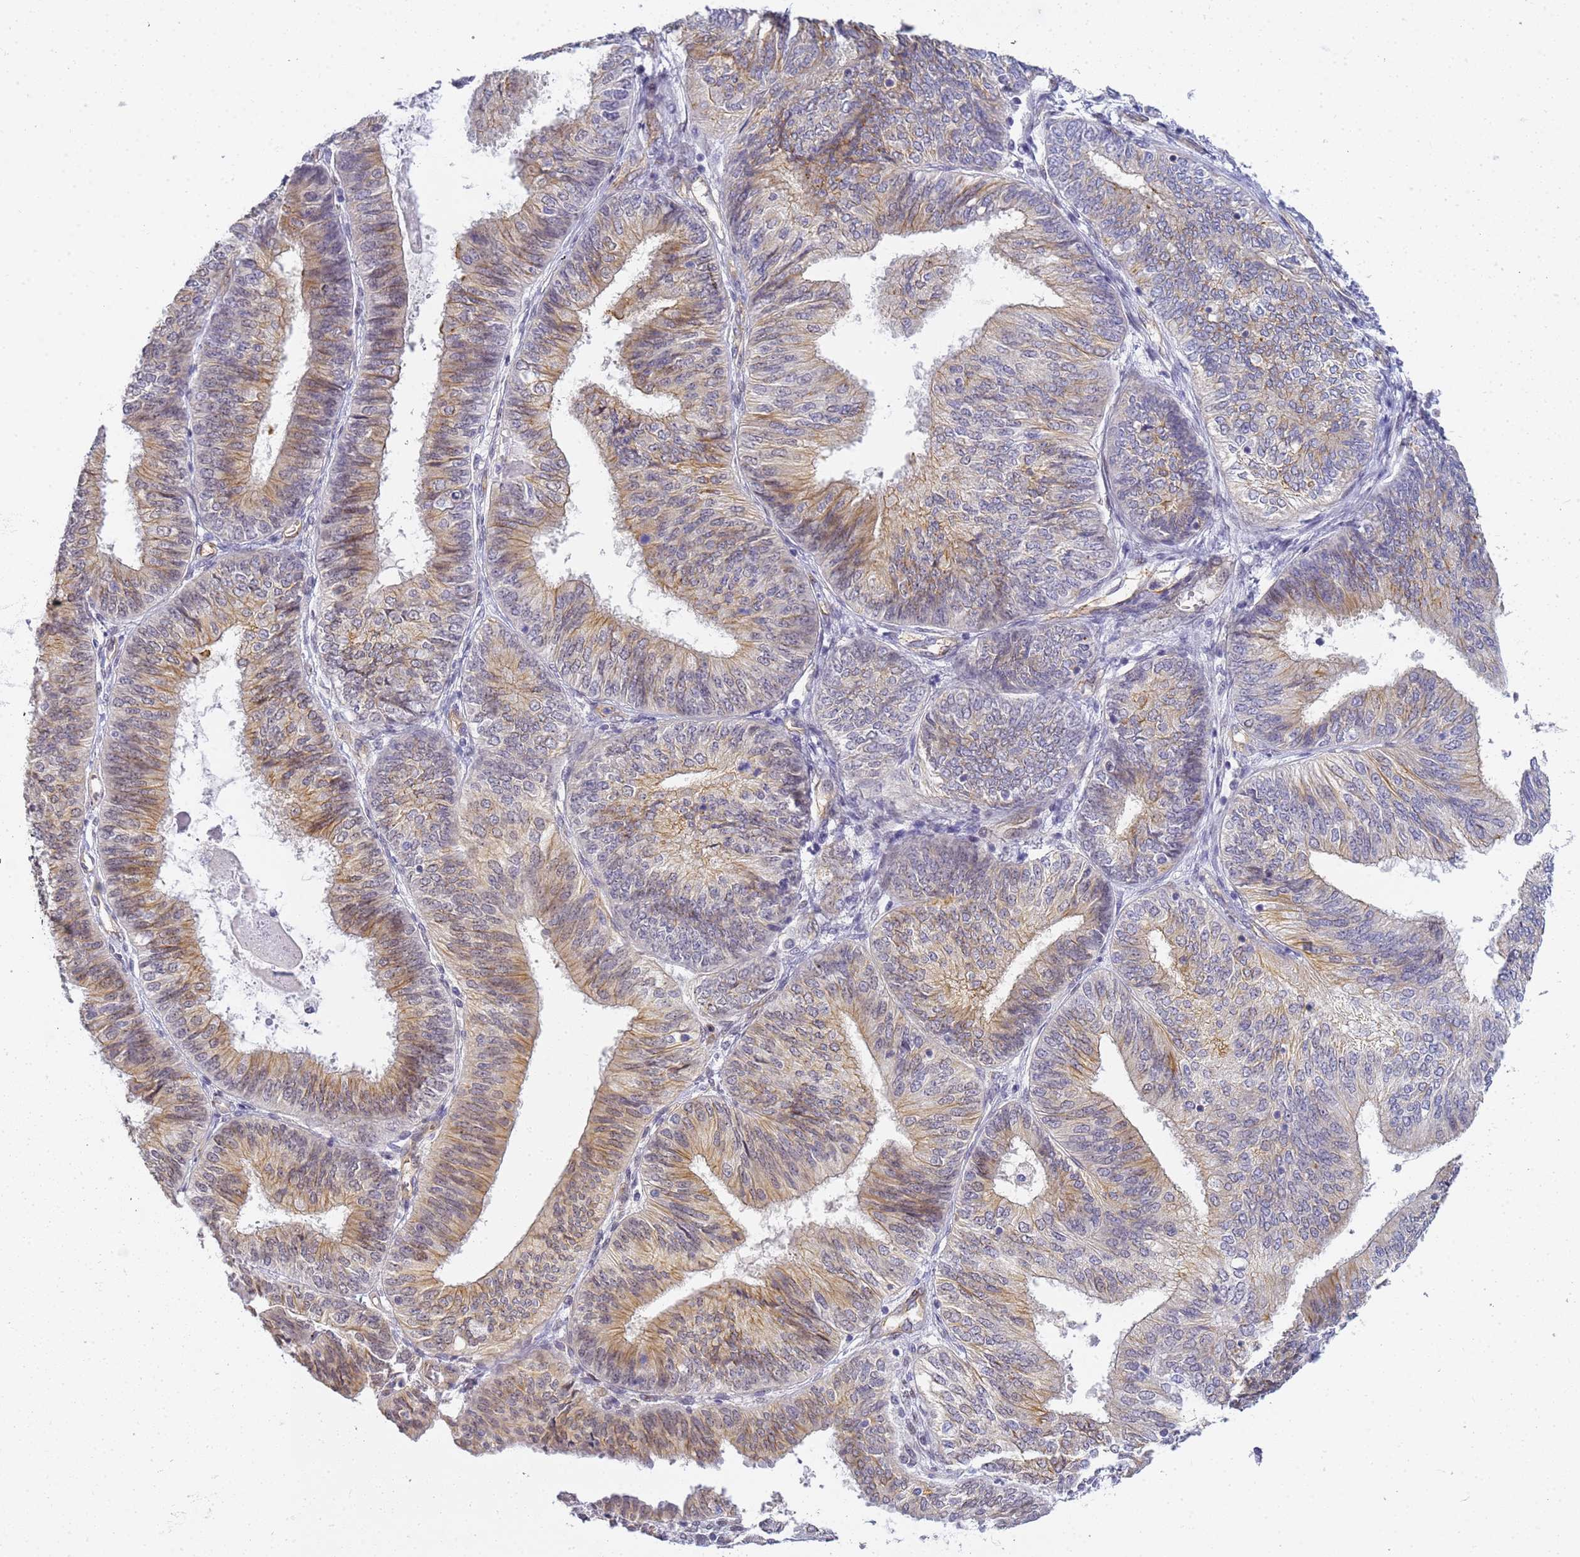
{"staining": {"intensity": "weak", "quantity": "25%-75%", "location": "cytoplasmic/membranous"}, "tissue": "endometrial cancer", "cell_type": "Tumor cells", "image_type": "cancer", "snomed": [{"axis": "morphology", "description": "Adenocarcinoma, NOS"}, {"axis": "topography", "description": "Endometrium"}], "caption": "This photomicrograph demonstrates IHC staining of endometrial adenocarcinoma, with low weak cytoplasmic/membranous staining in about 25%-75% of tumor cells.", "gene": "GON4L", "patient": {"sex": "female", "age": 58}}